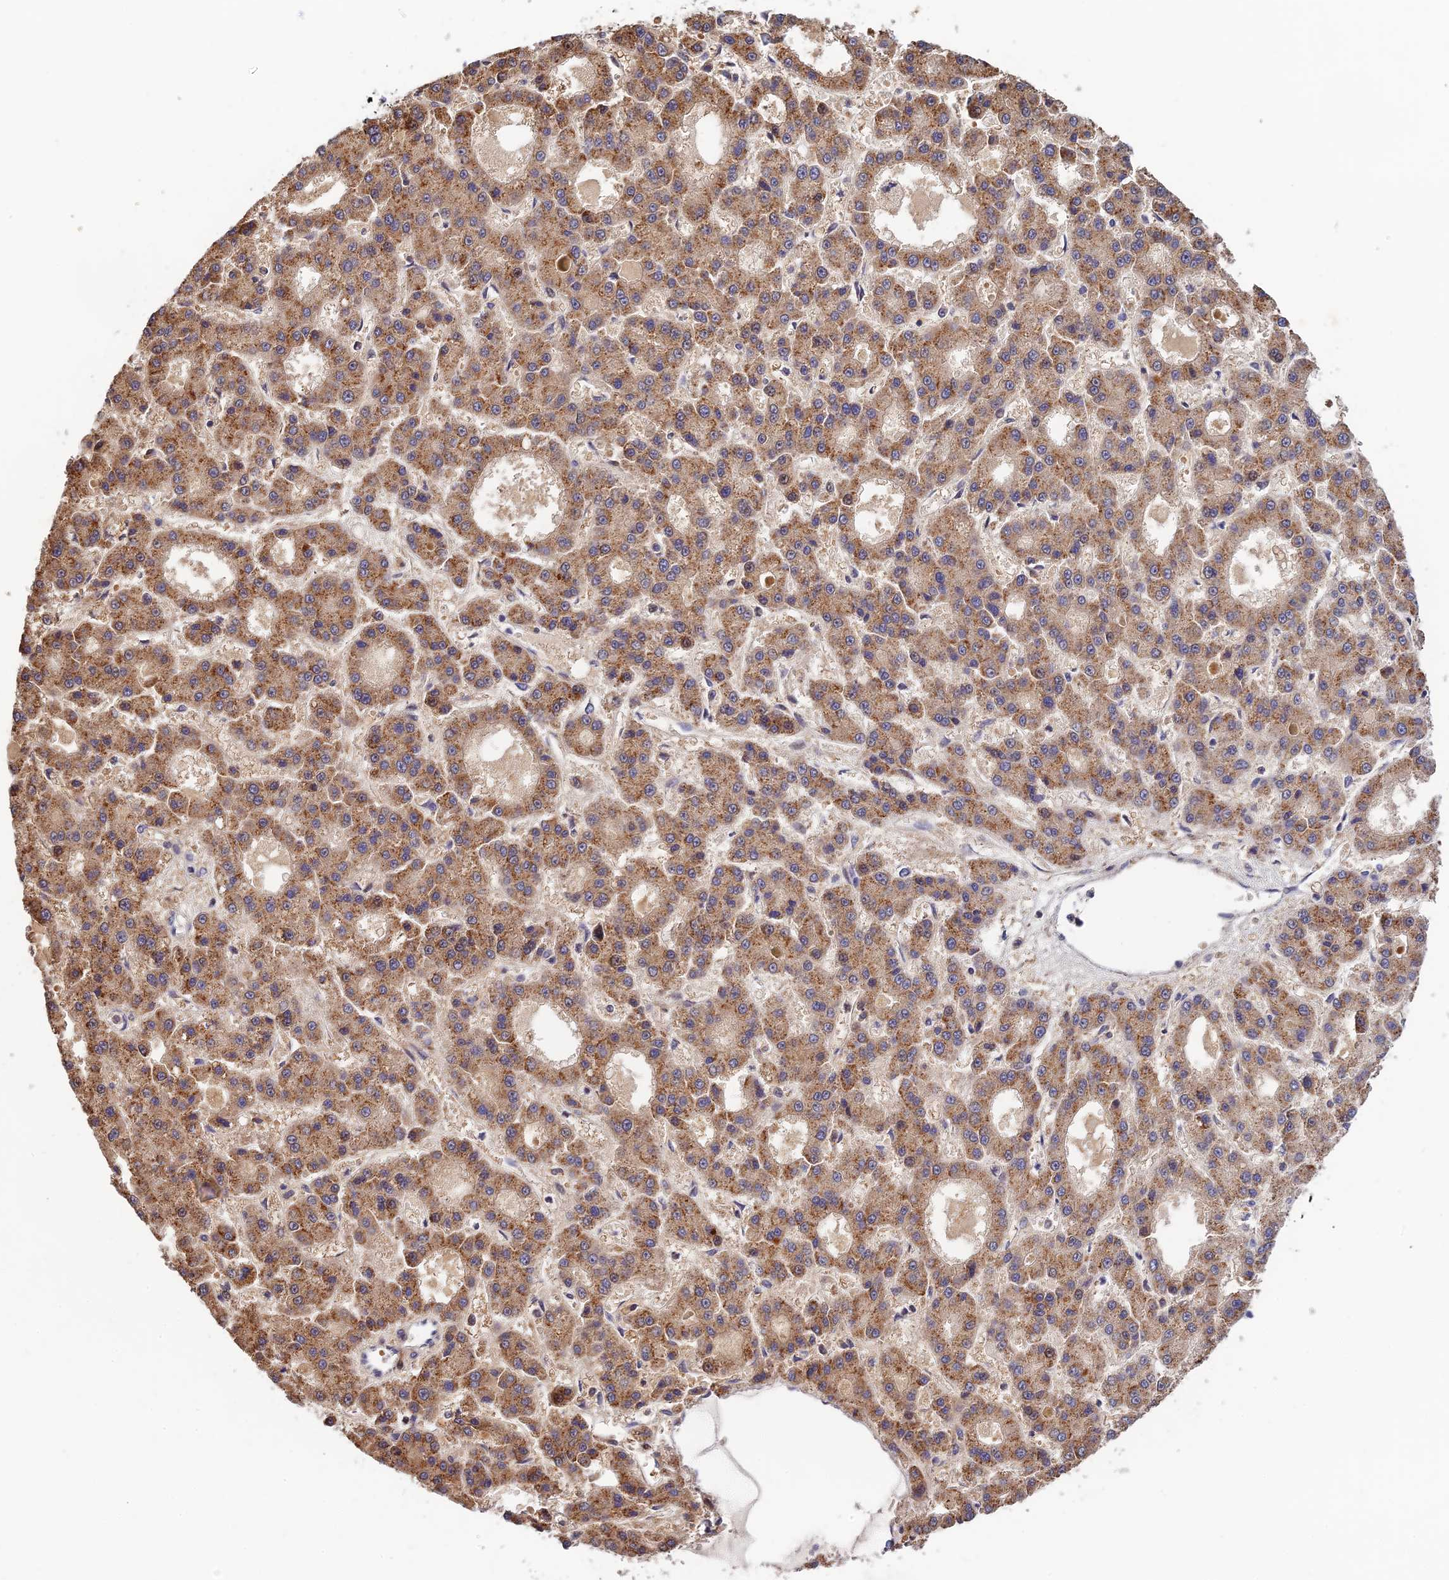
{"staining": {"intensity": "moderate", "quantity": ">75%", "location": "cytoplasmic/membranous"}, "tissue": "liver cancer", "cell_type": "Tumor cells", "image_type": "cancer", "snomed": [{"axis": "morphology", "description": "Carcinoma, Hepatocellular, NOS"}, {"axis": "topography", "description": "Liver"}], "caption": "Immunohistochemistry (IHC) of hepatocellular carcinoma (liver) shows medium levels of moderate cytoplasmic/membranous staining in about >75% of tumor cells.", "gene": "CWH43", "patient": {"sex": "male", "age": 70}}